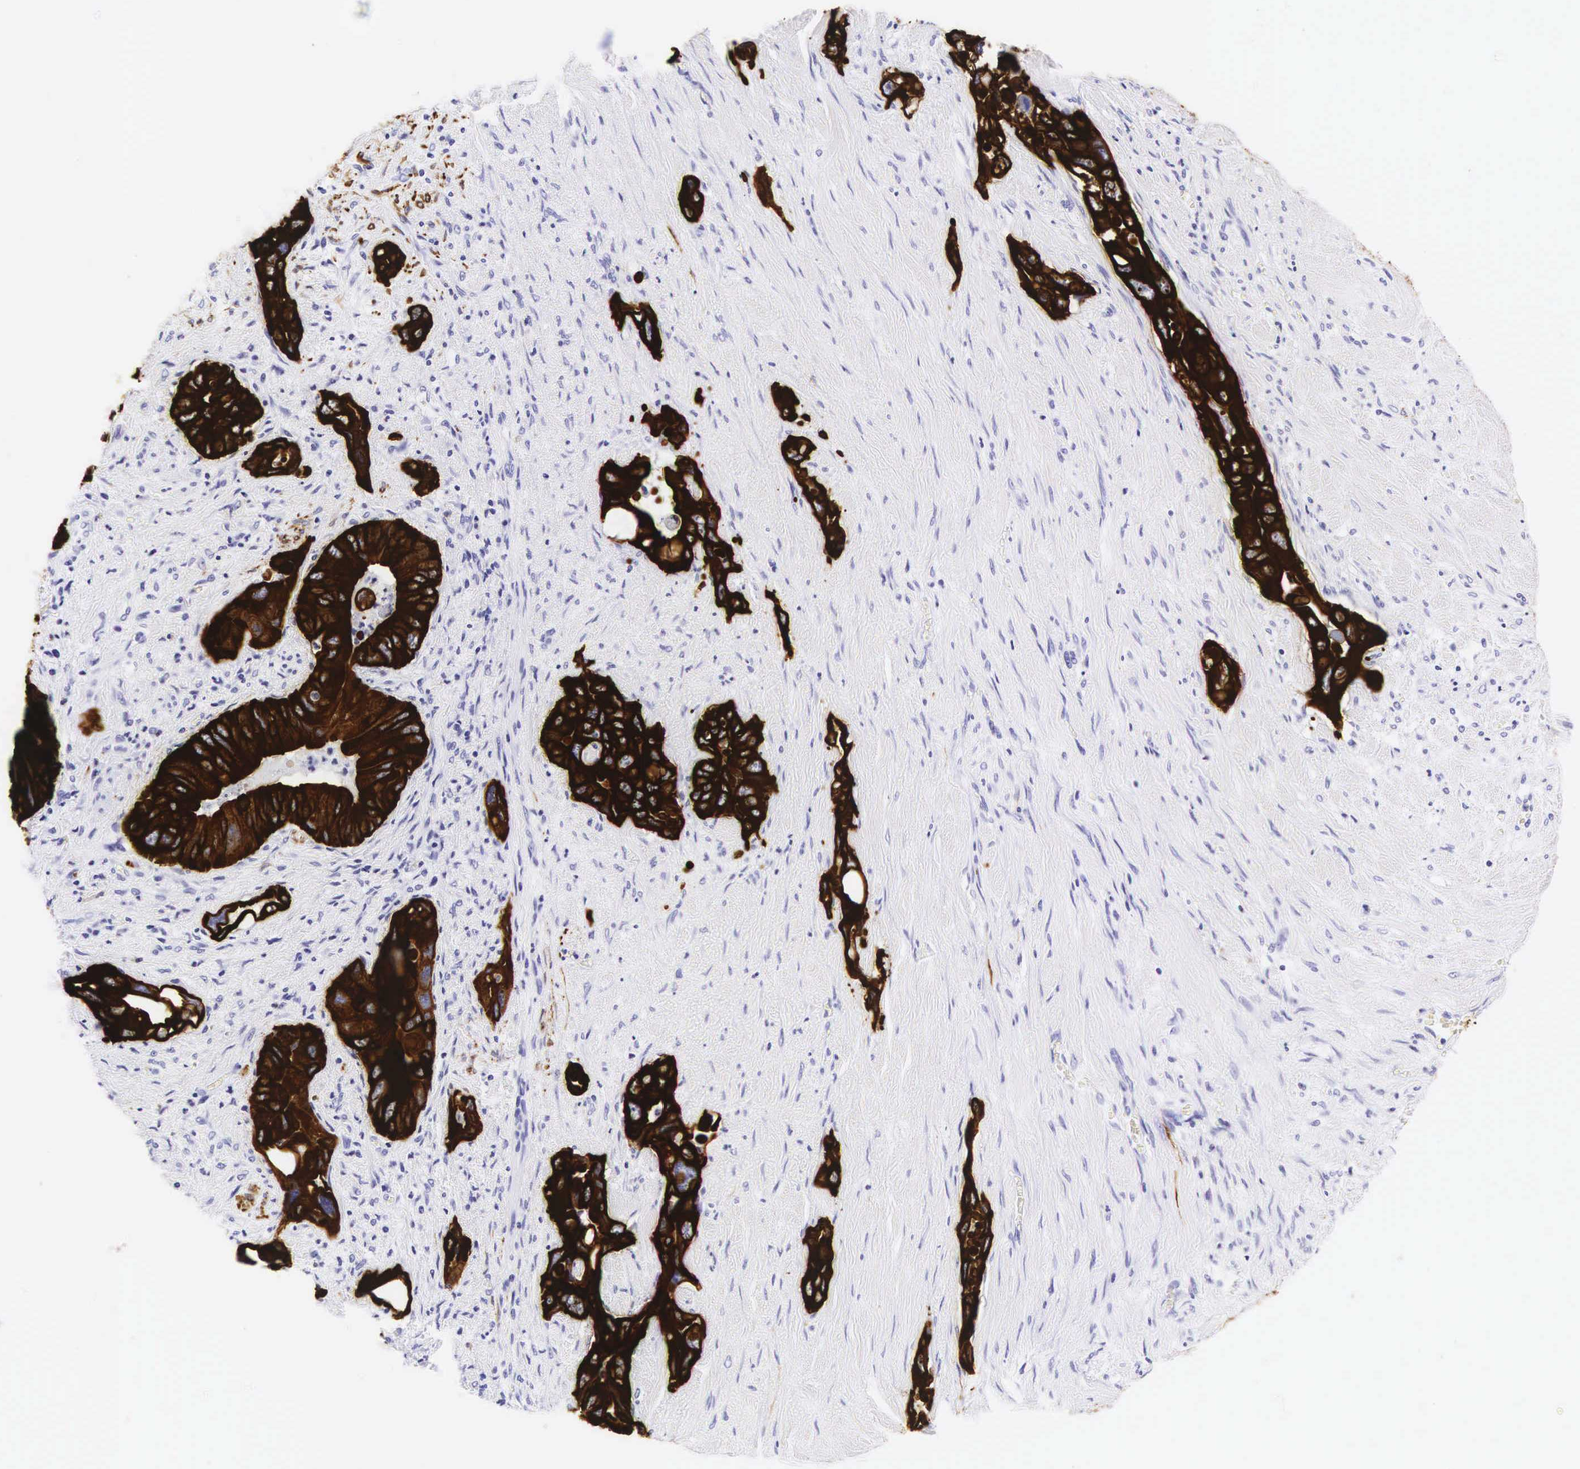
{"staining": {"intensity": "strong", "quantity": ">75%", "location": "cytoplasmic/membranous"}, "tissue": "pancreatic cancer", "cell_type": "Tumor cells", "image_type": "cancer", "snomed": [{"axis": "morphology", "description": "Adenocarcinoma, NOS"}, {"axis": "topography", "description": "Pancreas"}], "caption": "The micrograph exhibits a brown stain indicating the presence of a protein in the cytoplasmic/membranous of tumor cells in pancreatic adenocarcinoma.", "gene": "KRT18", "patient": {"sex": "male", "age": 77}}